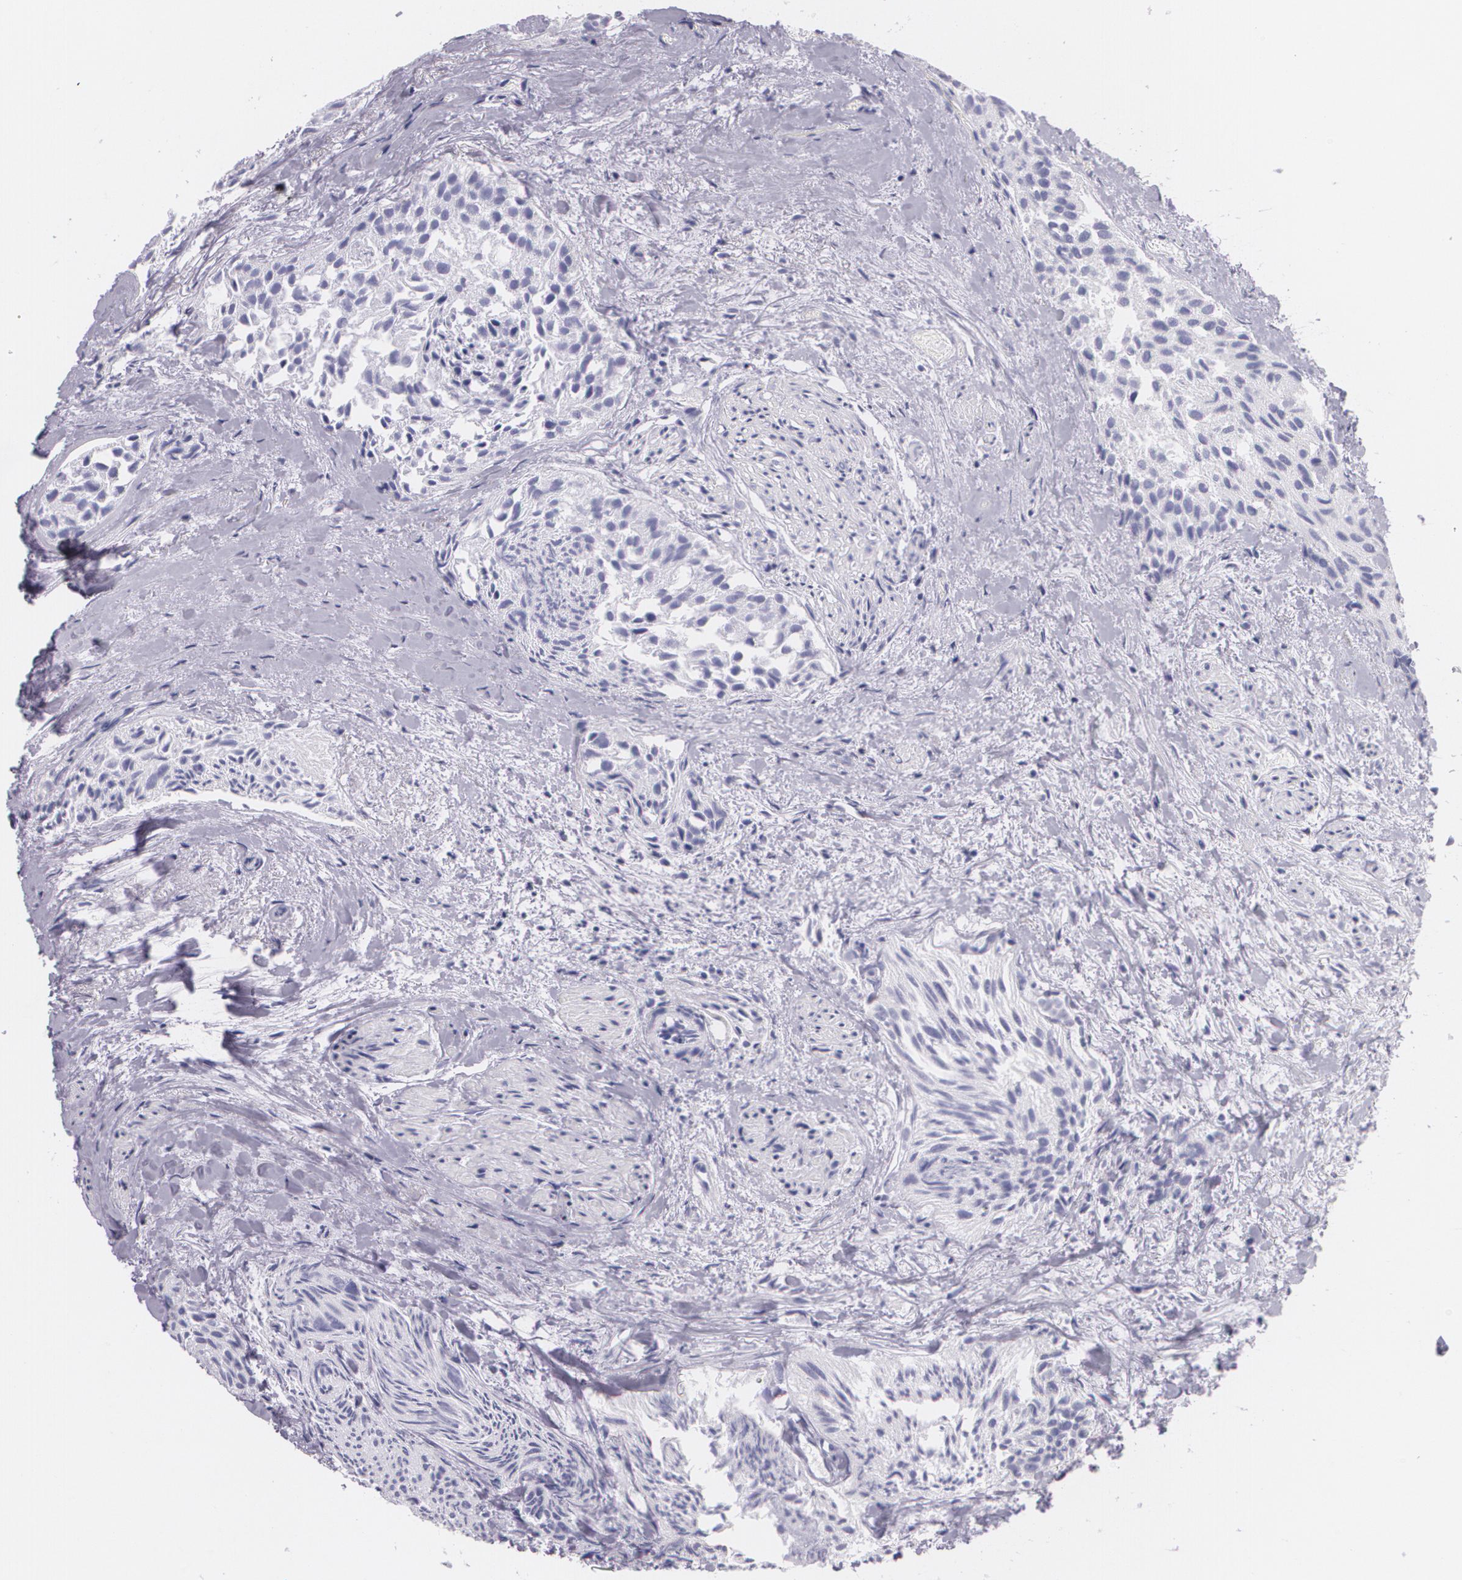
{"staining": {"intensity": "negative", "quantity": "none", "location": "none"}, "tissue": "urothelial cancer", "cell_type": "Tumor cells", "image_type": "cancer", "snomed": [{"axis": "morphology", "description": "Urothelial carcinoma, High grade"}, {"axis": "topography", "description": "Urinary bladder"}], "caption": "Micrograph shows no protein expression in tumor cells of urothelial cancer tissue.", "gene": "DLG4", "patient": {"sex": "female", "age": 78}}